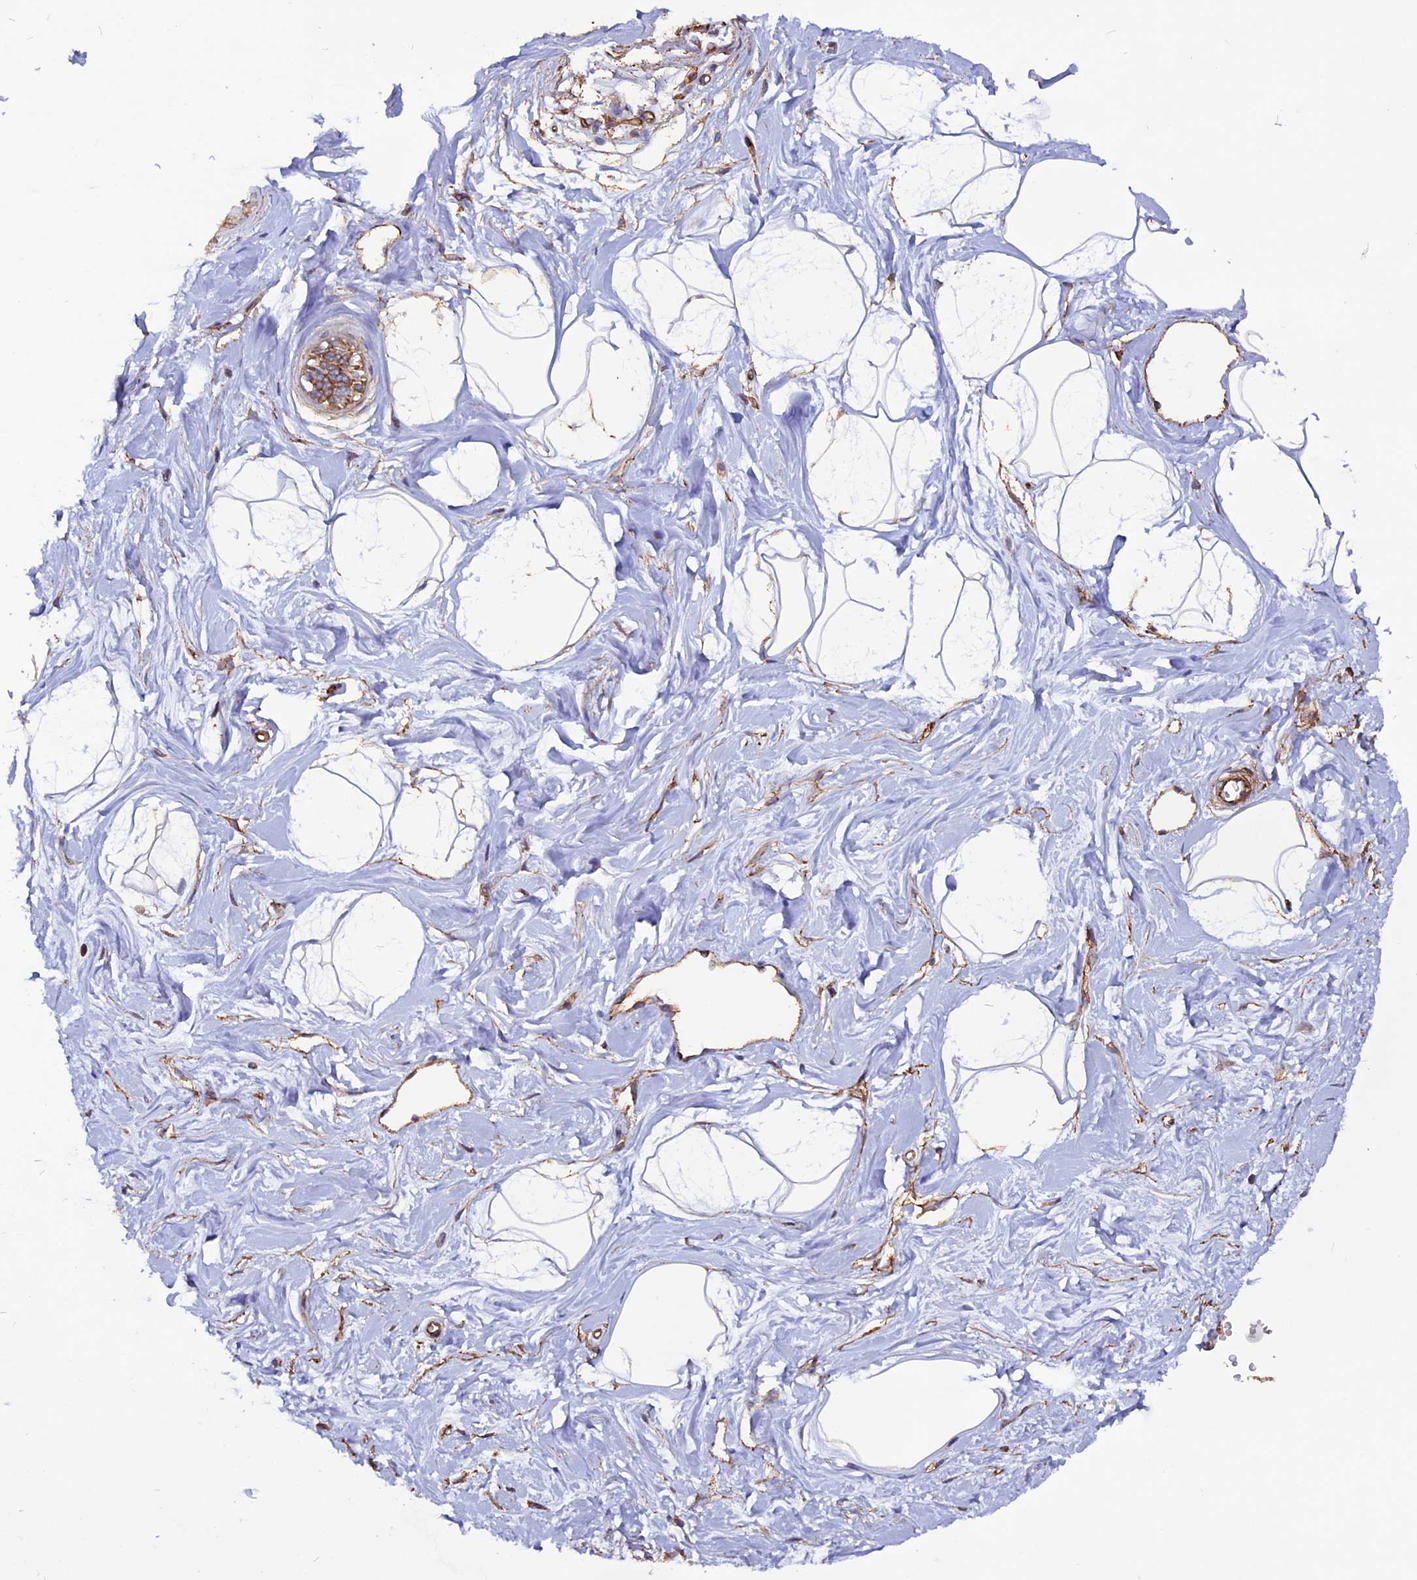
{"staining": {"intensity": "negative", "quantity": "none", "location": "none"}, "tissue": "breast", "cell_type": "Adipocytes", "image_type": "normal", "snomed": [{"axis": "morphology", "description": "Normal tissue, NOS"}, {"axis": "topography", "description": "Breast"}], "caption": "DAB (3,3'-diaminobenzidine) immunohistochemical staining of unremarkable human breast exhibits no significant expression in adipocytes.", "gene": "ZNF749", "patient": {"sex": "female", "age": 45}}